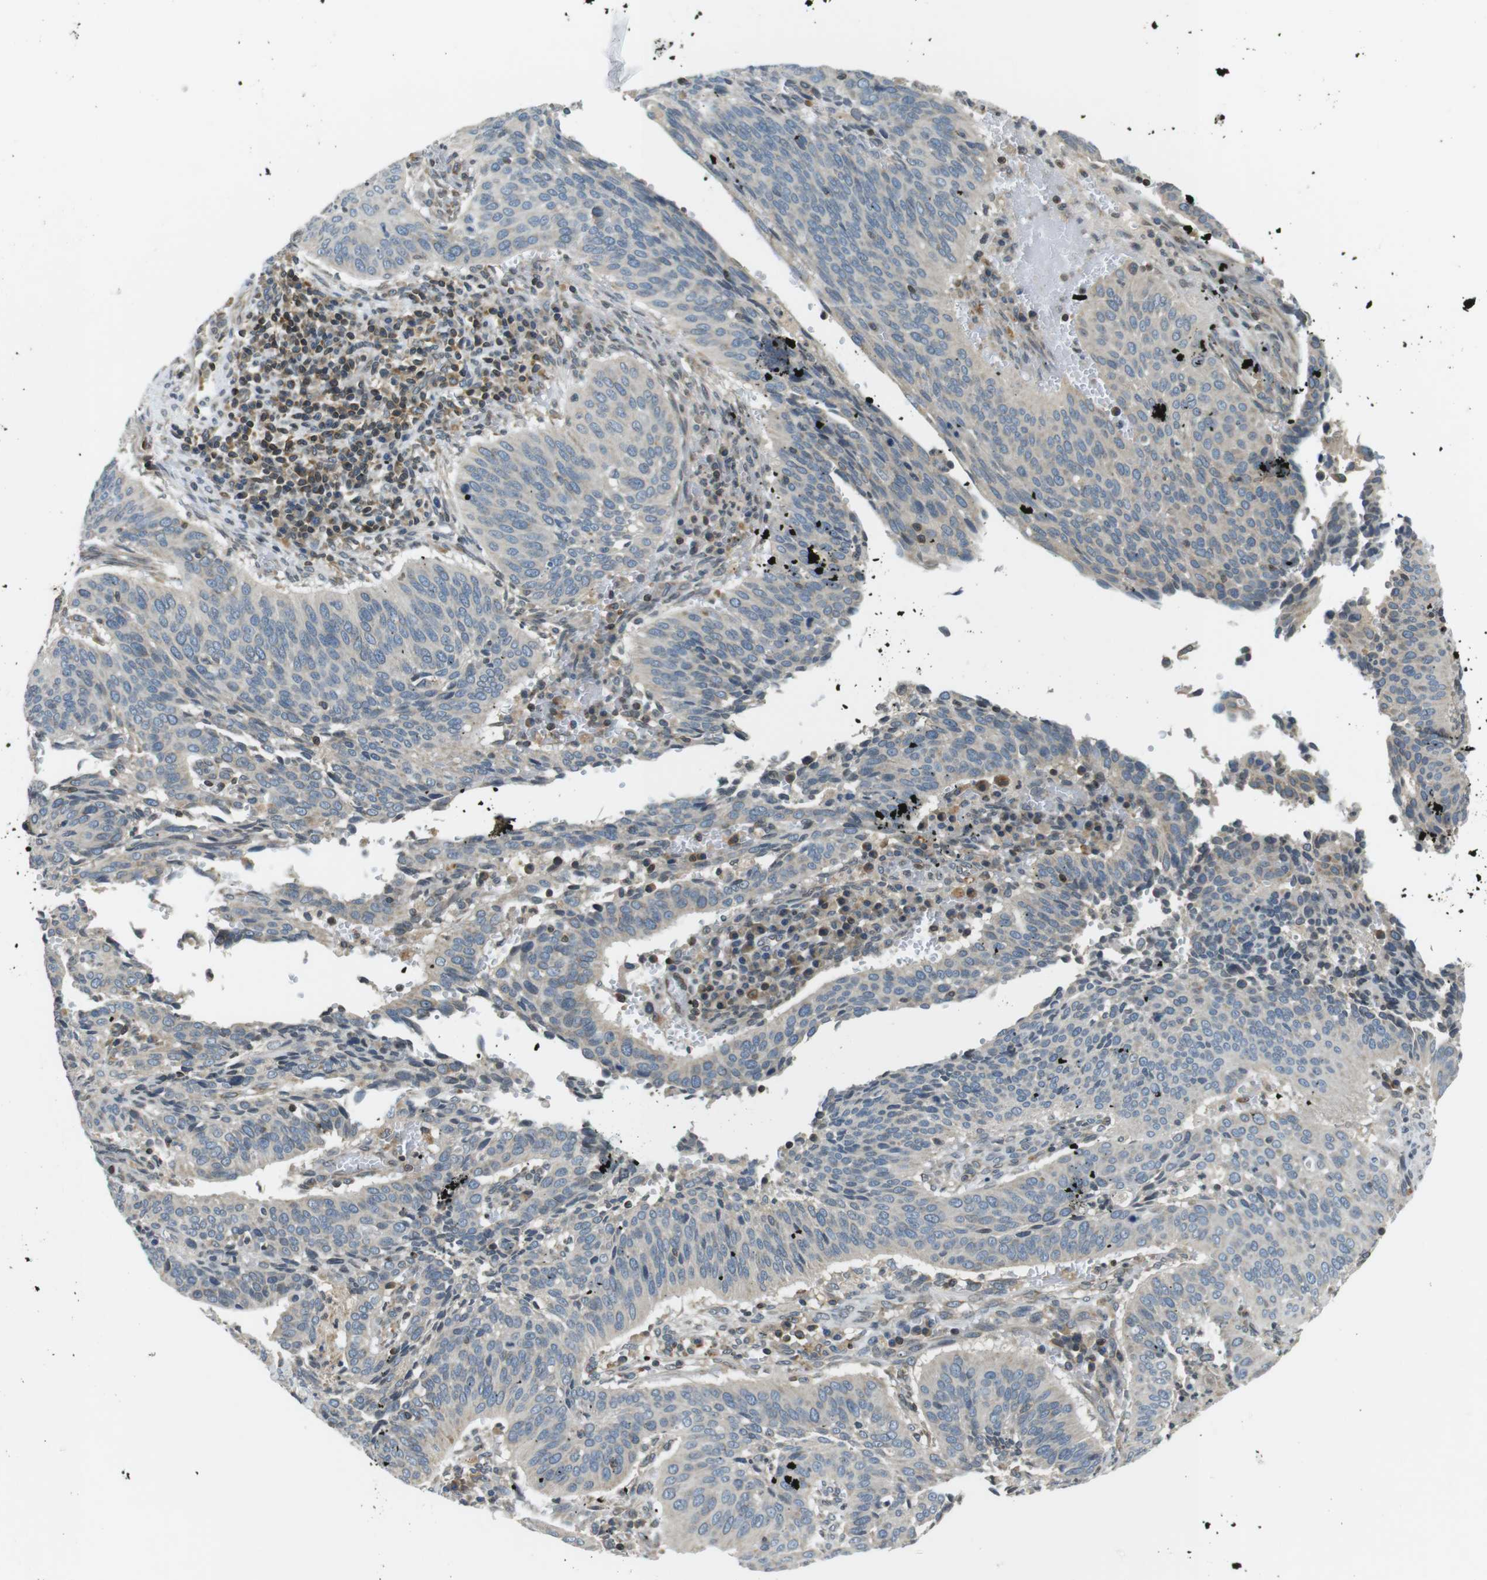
{"staining": {"intensity": "negative", "quantity": "none", "location": "none"}, "tissue": "cervical cancer", "cell_type": "Tumor cells", "image_type": "cancer", "snomed": [{"axis": "morphology", "description": "Normal tissue, NOS"}, {"axis": "morphology", "description": "Squamous cell carcinoma, NOS"}, {"axis": "topography", "description": "Cervix"}], "caption": "Squamous cell carcinoma (cervical) was stained to show a protein in brown. There is no significant expression in tumor cells.", "gene": "TMX4", "patient": {"sex": "female", "age": 39}}